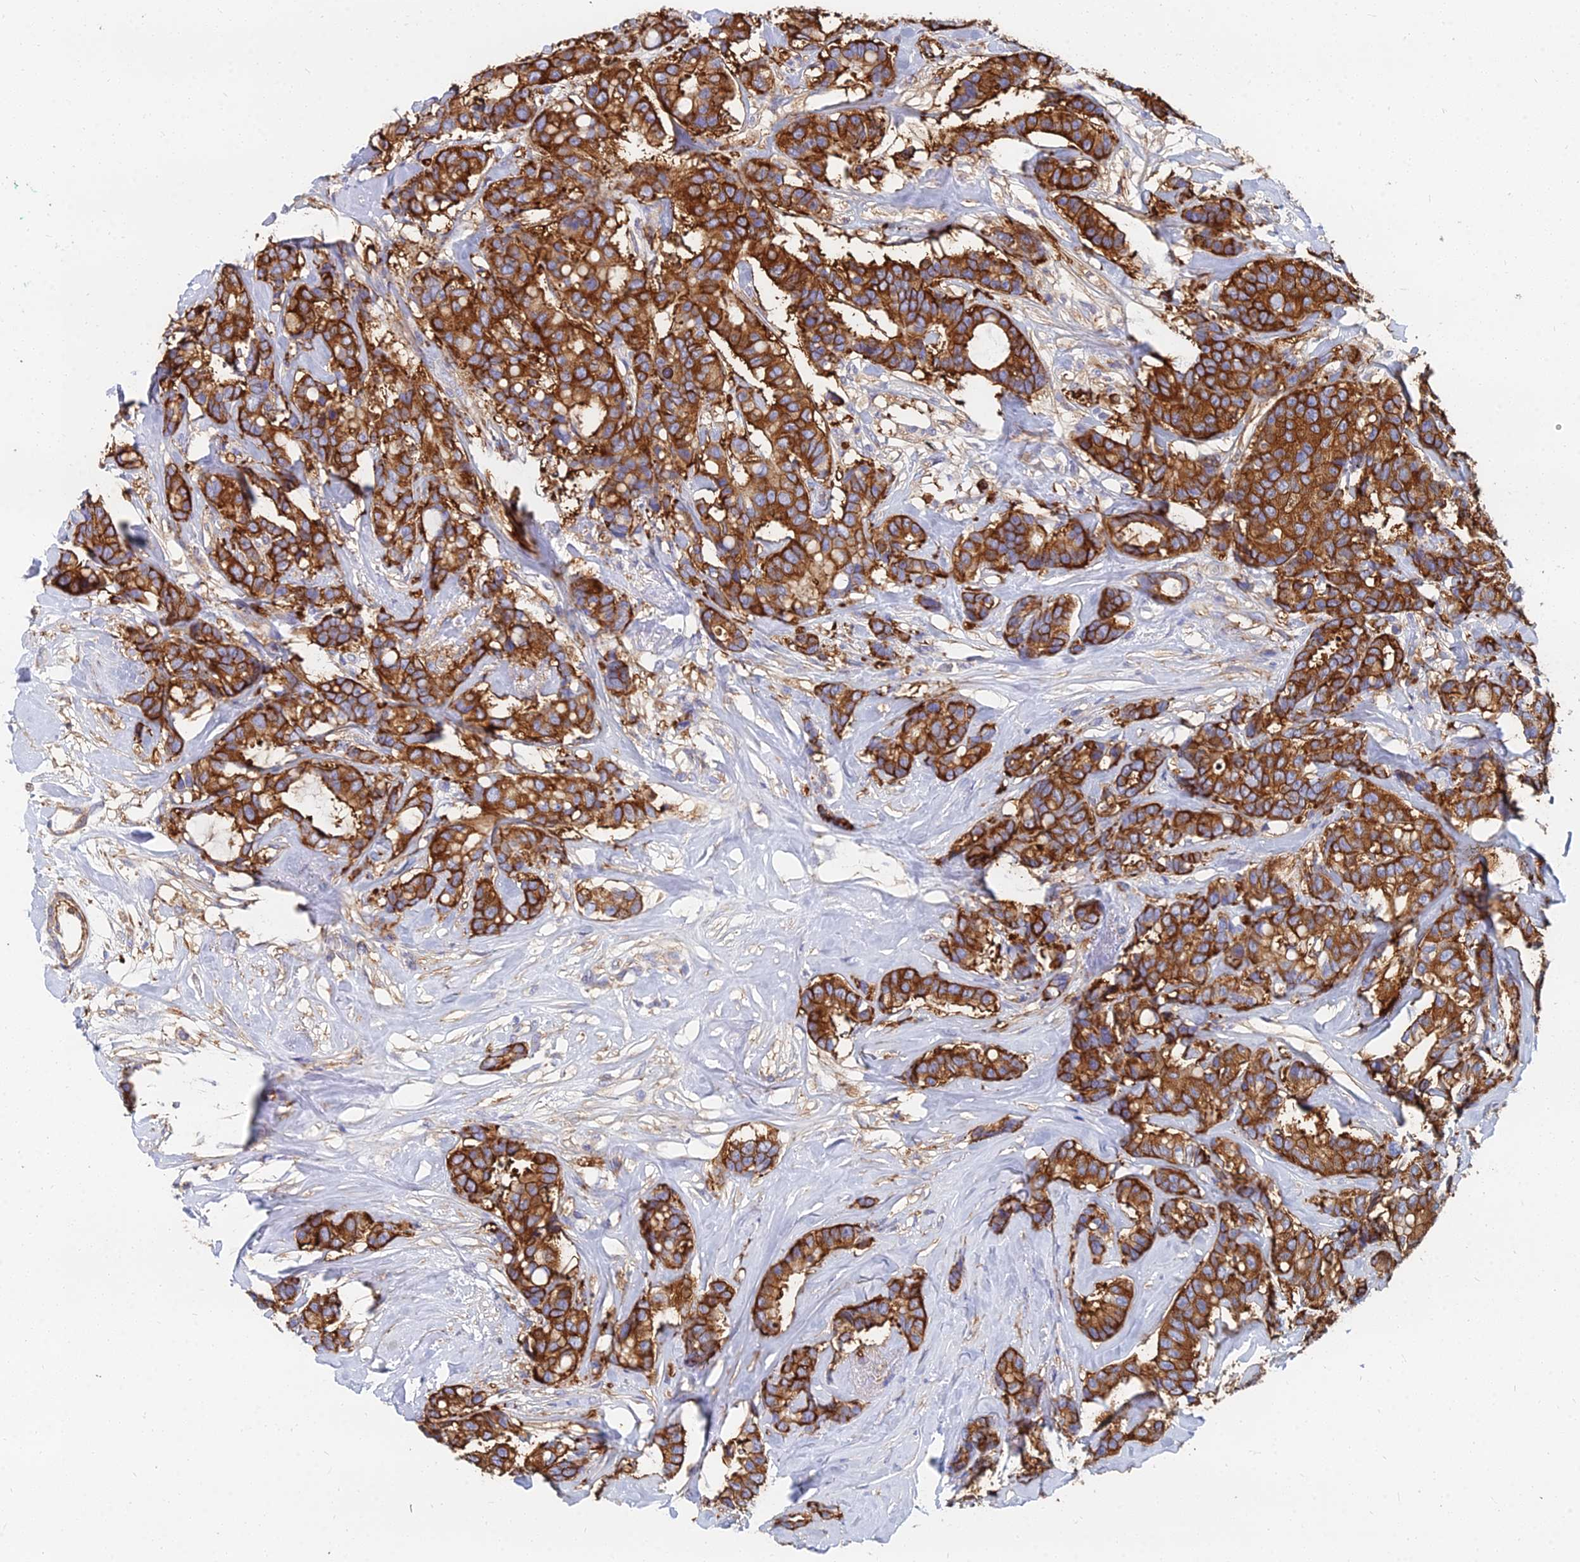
{"staining": {"intensity": "strong", "quantity": ">75%", "location": "cytoplasmic/membranous"}, "tissue": "breast cancer", "cell_type": "Tumor cells", "image_type": "cancer", "snomed": [{"axis": "morphology", "description": "Duct carcinoma"}, {"axis": "topography", "description": "Breast"}], "caption": "This is a histology image of immunohistochemistry (IHC) staining of infiltrating ductal carcinoma (breast), which shows strong staining in the cytoplasmic/membranous of tumor cells.", "gene": "GPR42", "patient": {"sex": "female", "age": 87}}